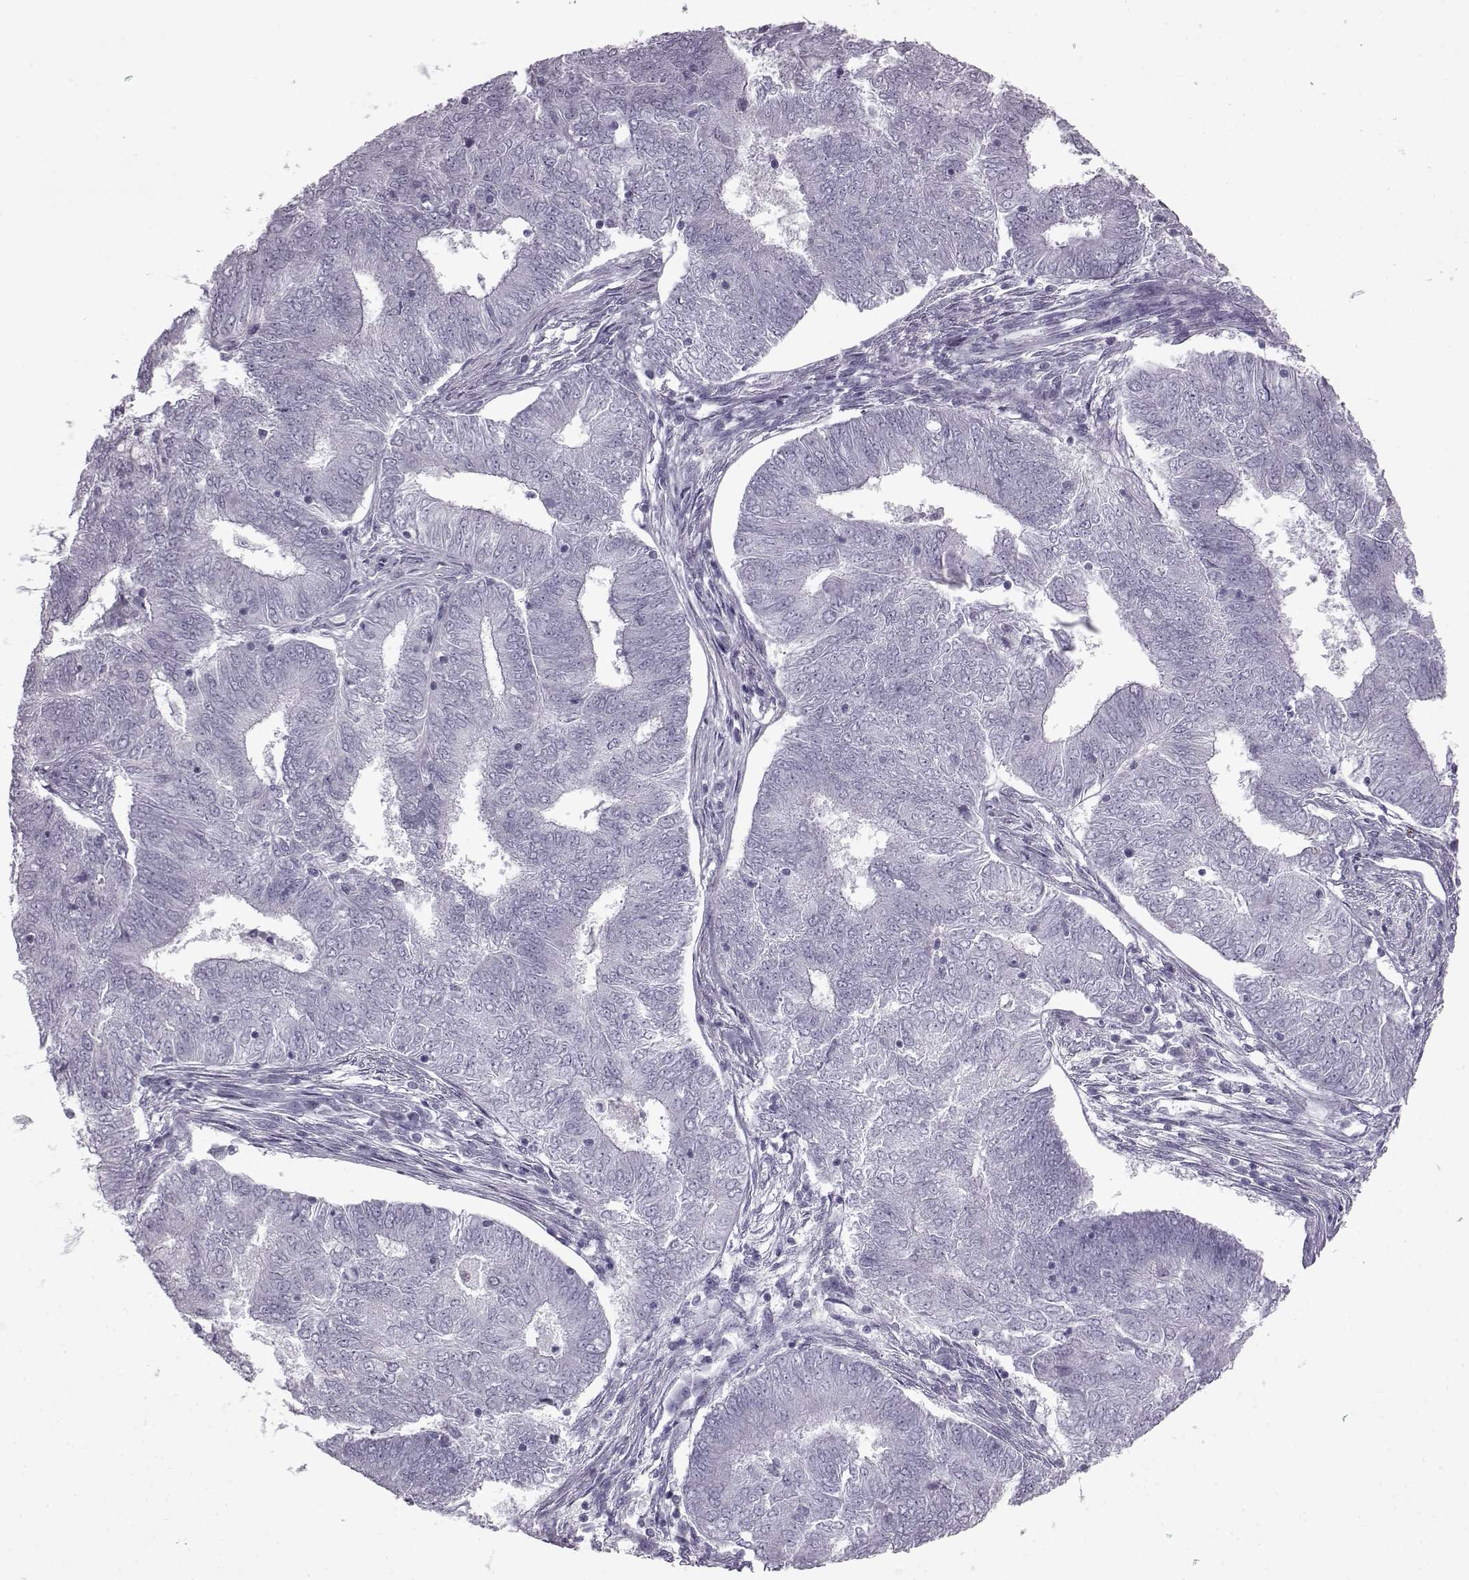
{"staining": {"intensity": "negative", "quantity": "none", "location": "none"}, "tissue": "endometrial cancer", "cell_type": "Tumor cells", "image_type": "cancer", "snomed": [{"axis": "morphology", "description": "Adenocarcinoma, NOS"}, {"axis": "topography", "description": "Endometrium"}], "caption": "Endometrial cancer (adenocarcinoma) was stained to show a protein in brown. There is no significant staining in tumor cells.", "gene": "SLC28A2", "patient": {"sex": "female", "age": 62}}